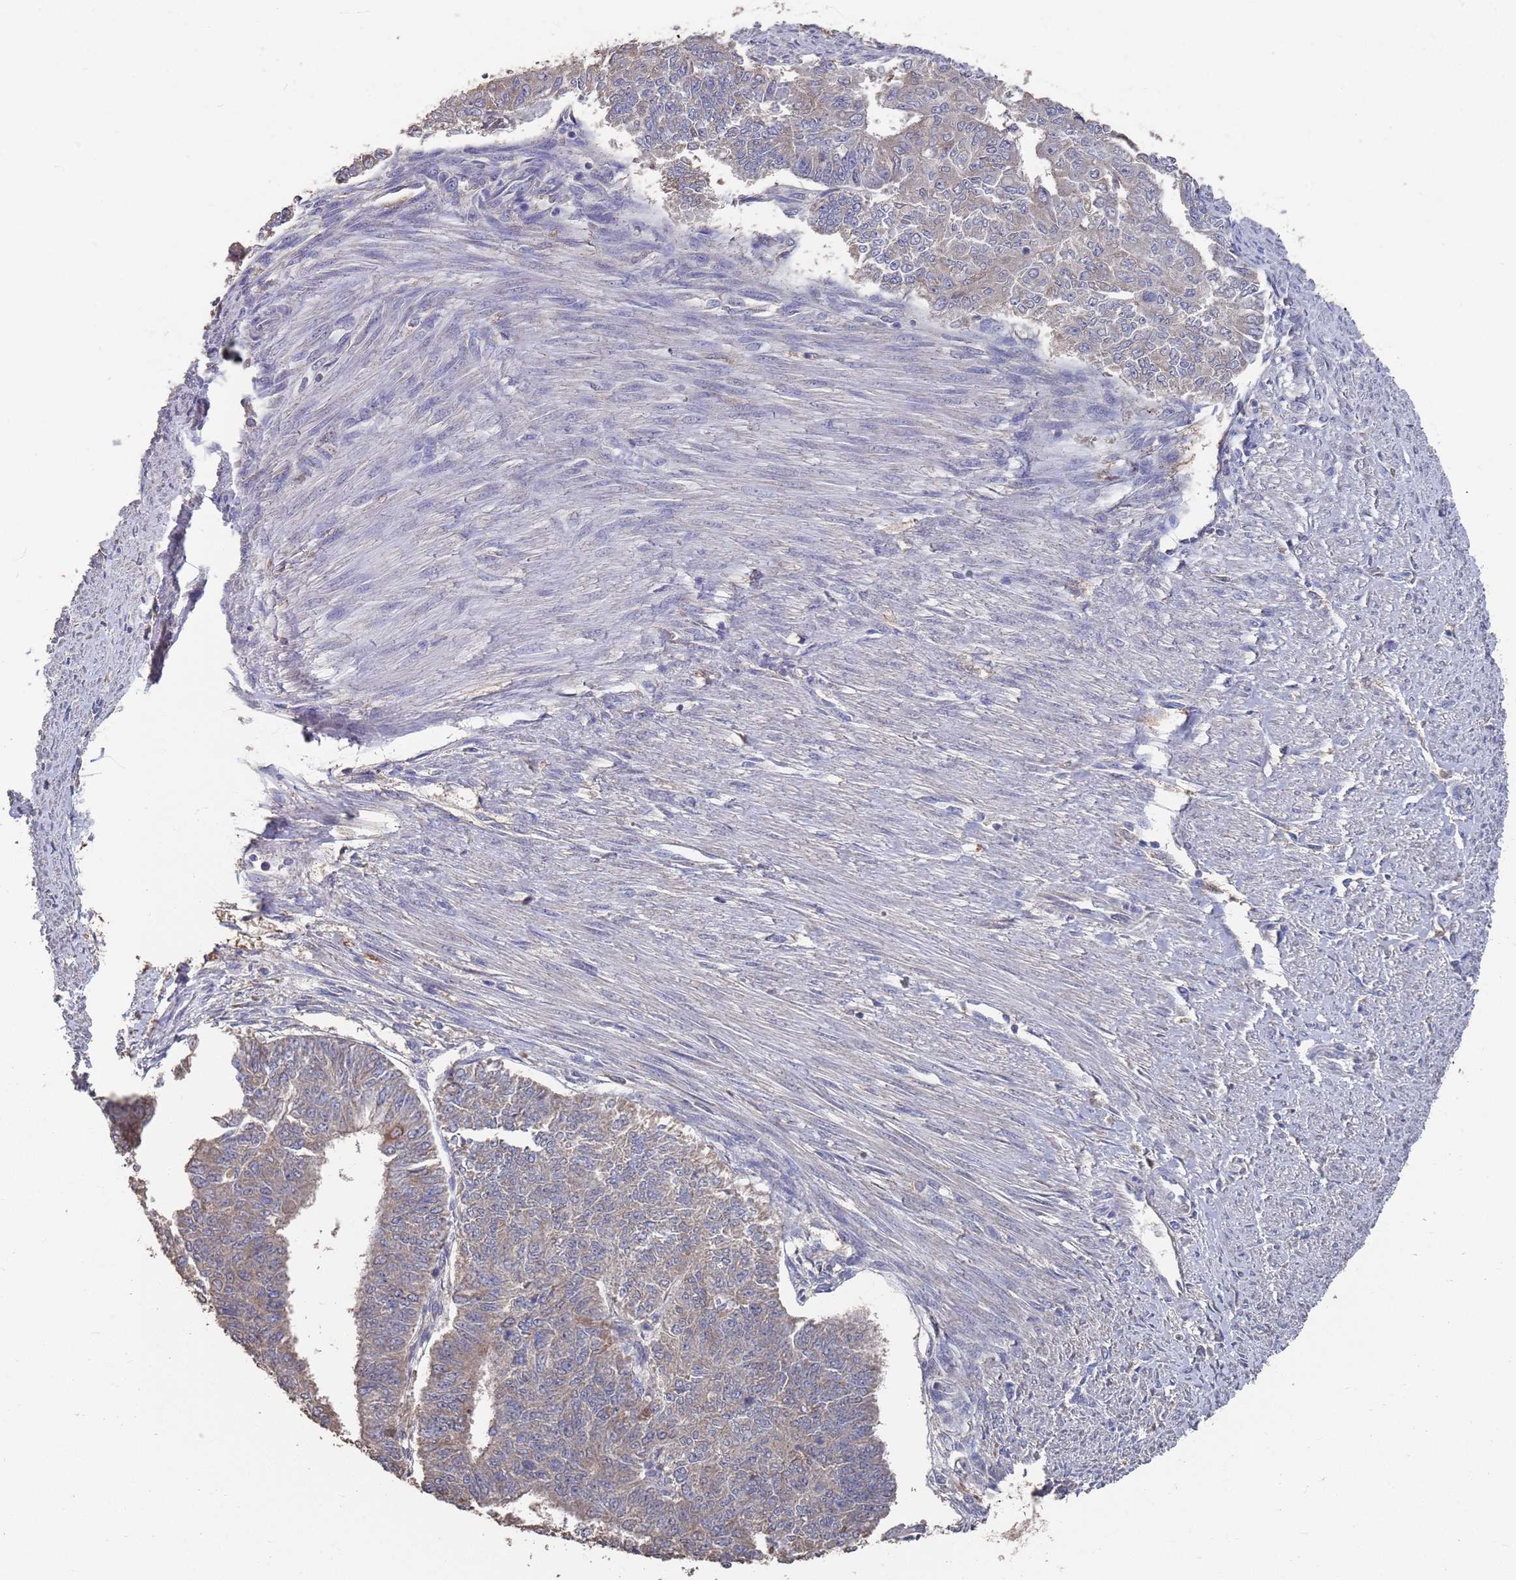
{"staining": {"intensity": "weak", "quantity": "<25%", "location": "cytoplasmic/membranous"}, "tissue": "endometrial cancer", "cell_type": "Tumor cells", "image_type": "cancer", "snomed": [{"axis": "morphology", "description": "Adenocarcinoma, NOS"}, {"axis": "topography", "description": "Endometrium"}], "caption": "High power microscopy histopathology image of an immunohistochemistry (IHC) photomicrograph of adenocarcinoma (endometrial), revealing no significant expression in tumor cells. Brightfield microscopy of IHC stained with DAB (3,3'-diaminobenzidine) (brown) and hematoxylin (blue), captured at high magnification.", "gene": "BTBD18", "patient": {"sex": "female", "age": 32}}